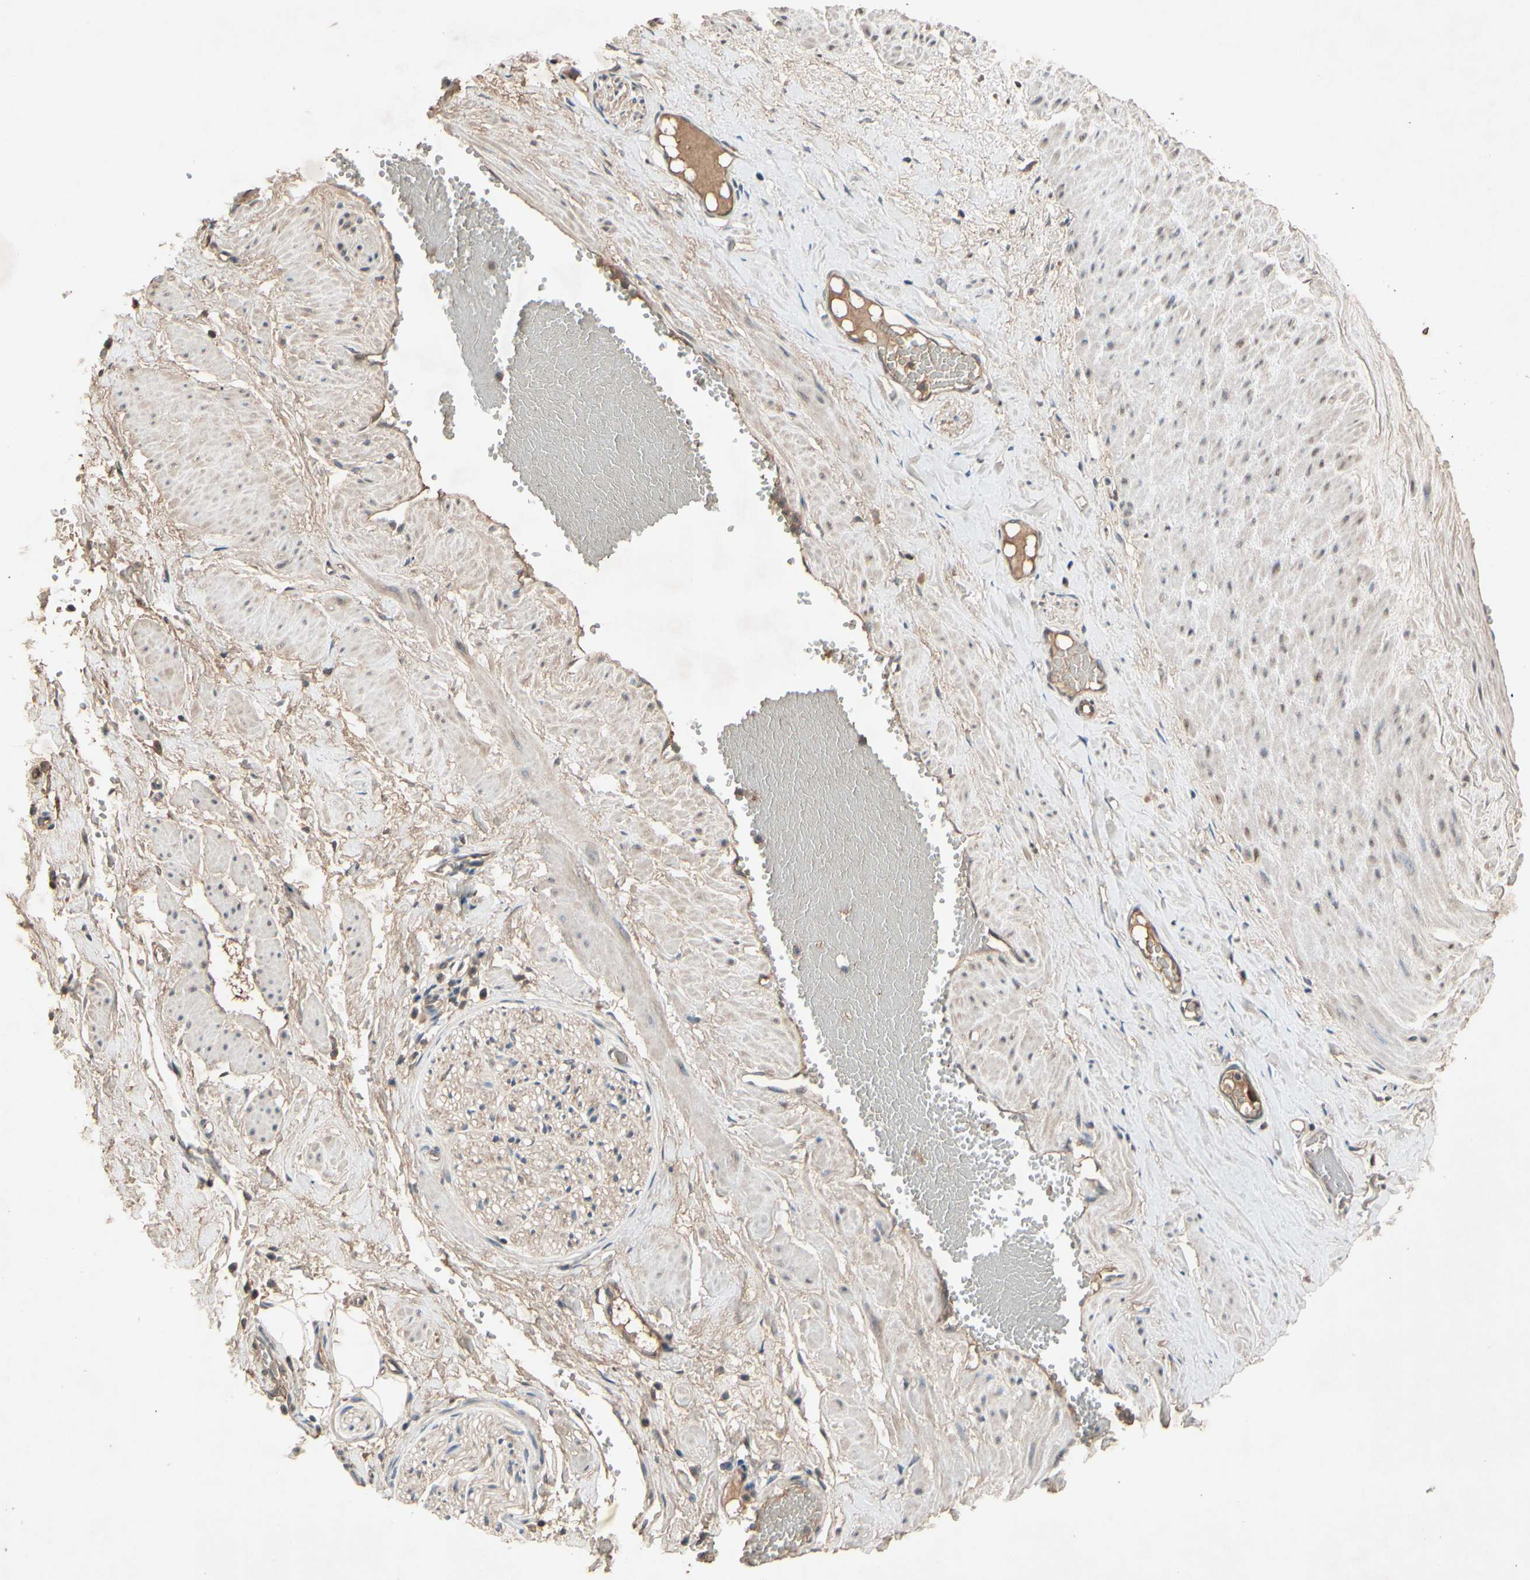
{"staining": {"intensity": "weak", "quantity": ">75%", "location": "cytoplasmic/membranous"}, "tissue": "adipose tissue", "cell_type": "Adipocytes", "image_type": "normal", "snomed": [{"axis": "morphology", "description": "Normal tissue, NOS"}, {"axis": "topography", "description": "Soft tissue"}, {"axis": "topography", "description": "Vascular tissue"}], "caption": "A histopathology image of human adipose tissue stained for a protein shows weak cytoplasmic/membranous brown staining in adipocytes.", "gene": "NSF", "patient": {"sex": "female", "age": 35}}